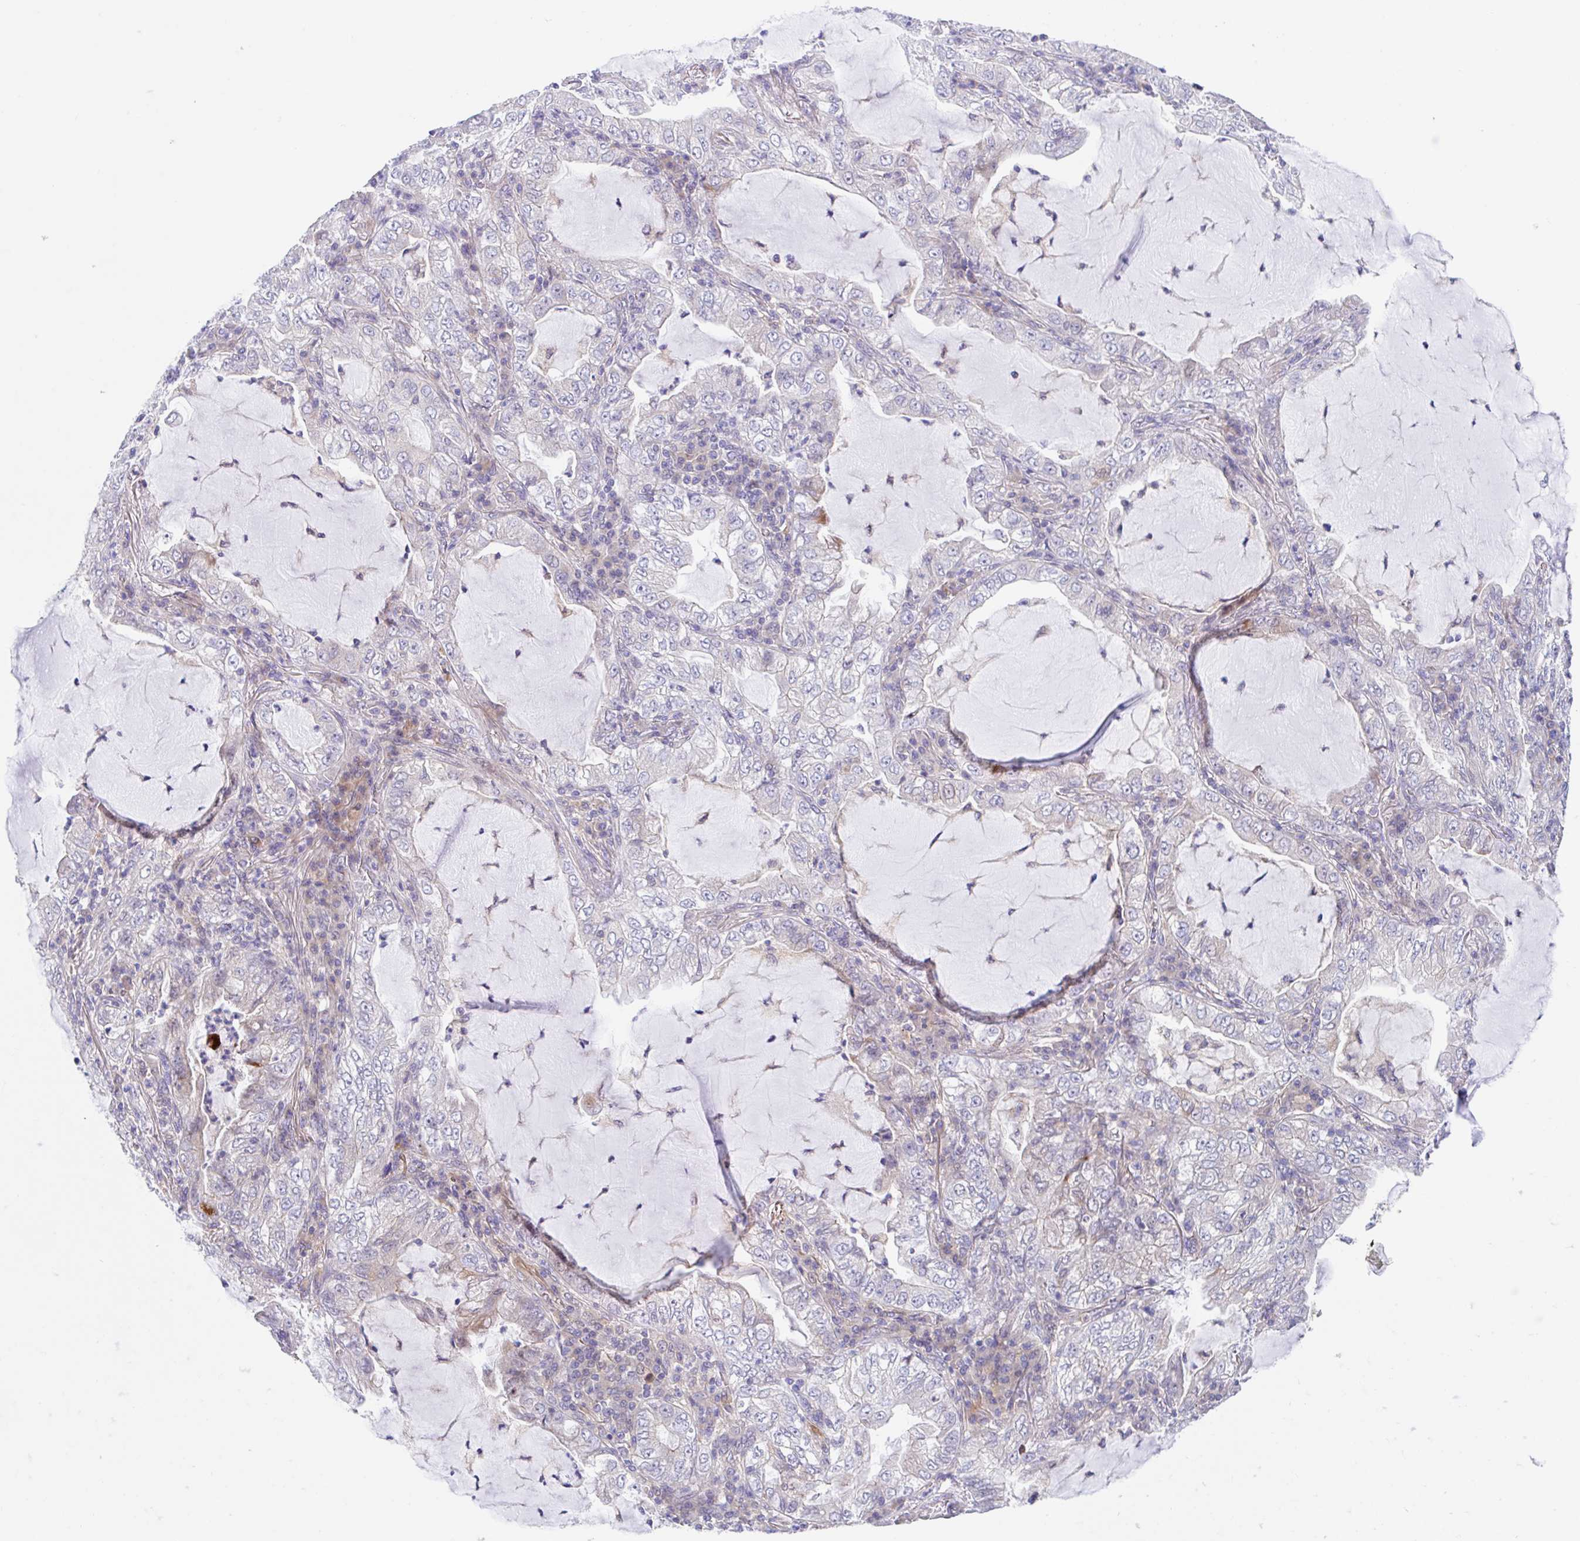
{"staining": {"intensity": "negative", "quantity": "none", "location": "none"}, "tissue": "lung cancer", "cell_type": "Tumor cells", "image_type": "cancer", "snomed": [{"axis": "morphology", "description": "Adenocarcinoma, NOS"}, {"axis": "topography", "description": "Lung"}], "caption": "Human lung cancer stained for a protein using IHC displays no expression in tumor cells.", "gene": "TMEM86A", "patient": {"sex": "female", "age": 73}}